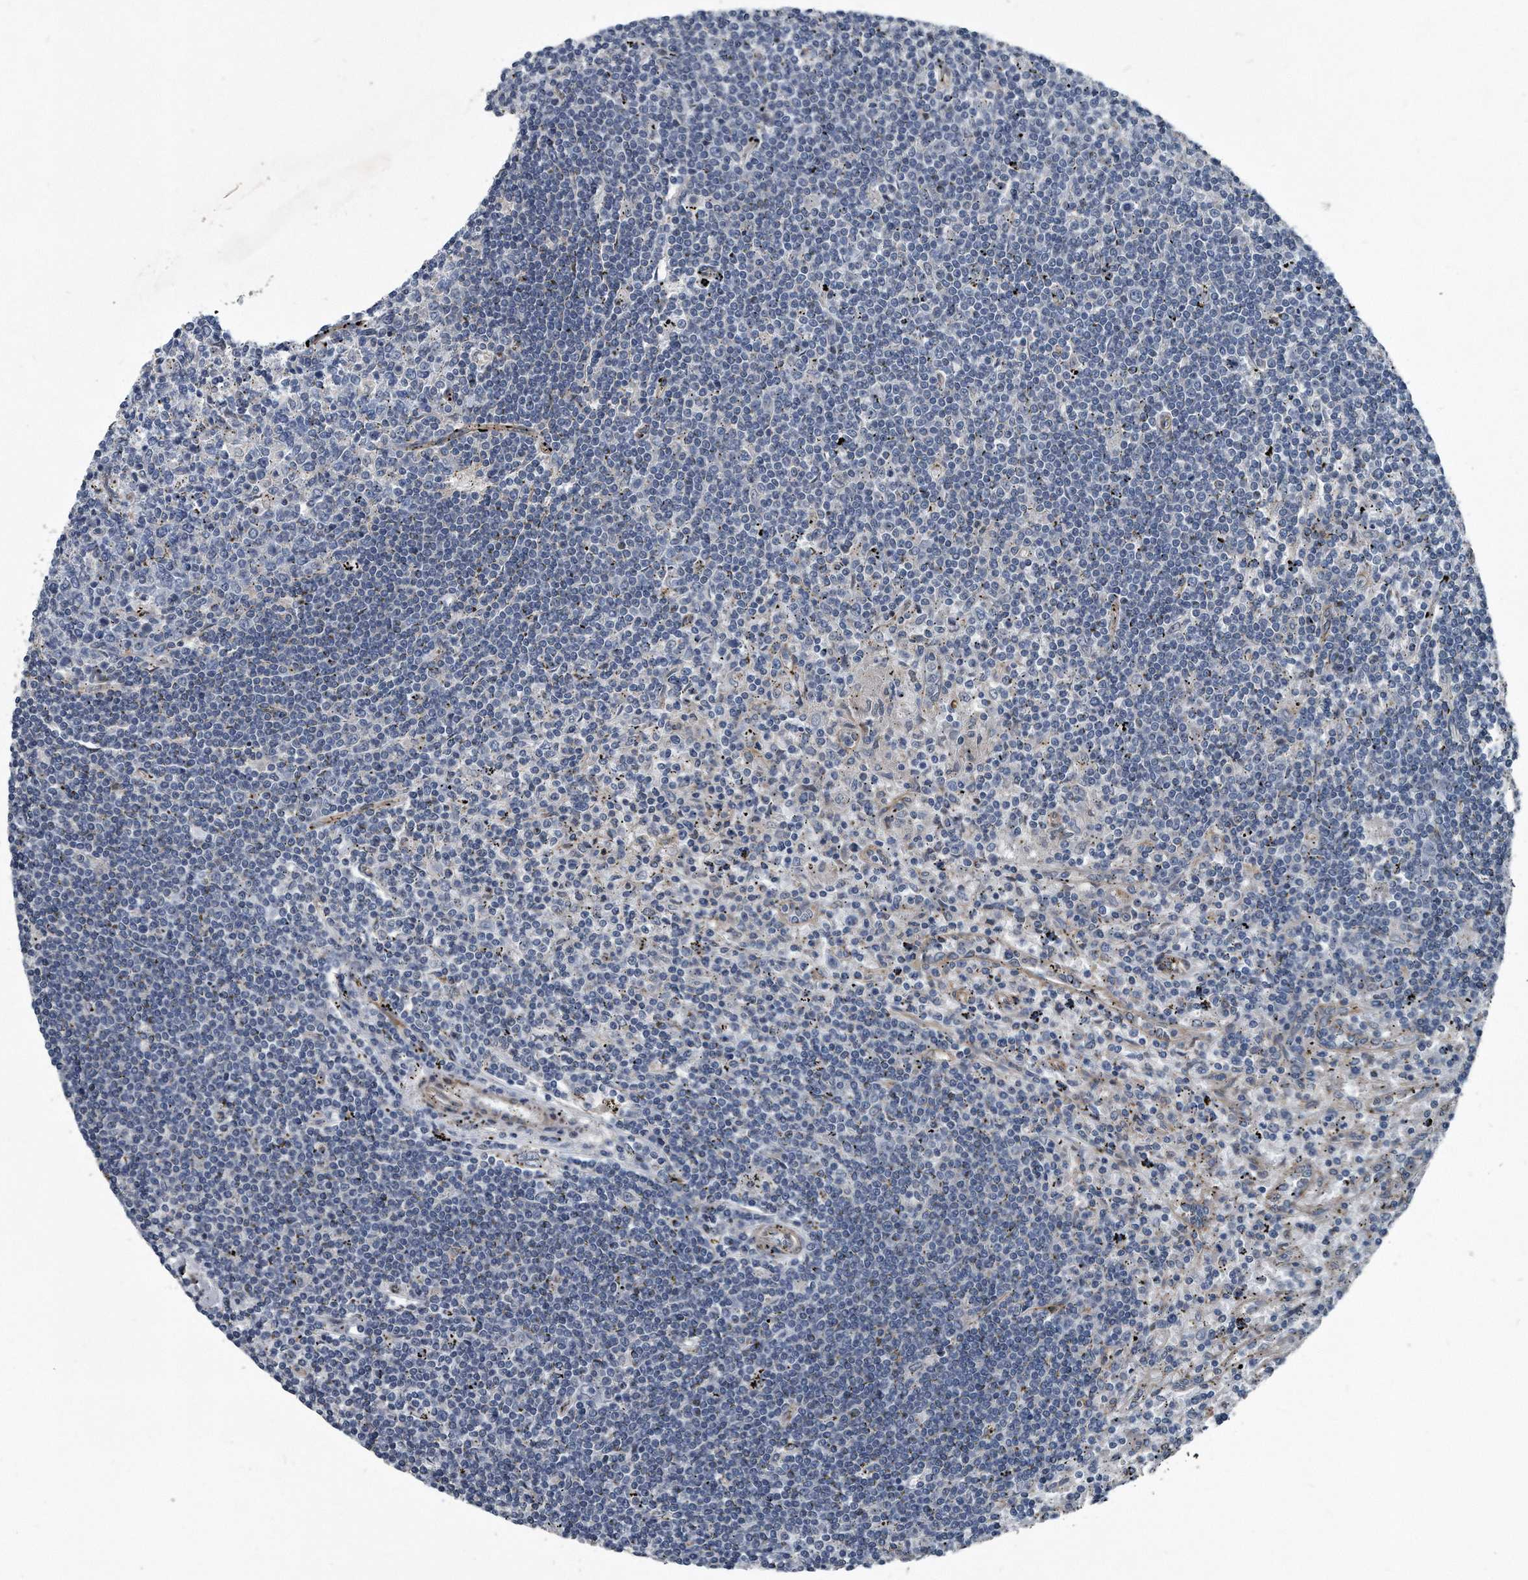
{"staining": {"intensity": "negative", "quantity": "none", "location": "none"}, "tissue": "lymphoma", "cell_type": "Tumor cells", "image_type": "cancer", "snomed": [{"axis": "morphology", "description": "Malignant lymphoma, non-Hodgkin's type, Low grade"}, {"axis": "topography", "description": "Spleen"}], "caption": "A photomicrograph of lymphoma stained for a protein demonstrates no brown staining in tumor cells.", "gene": "PLEC", "patient": {"sex": "male", "age": 76}}